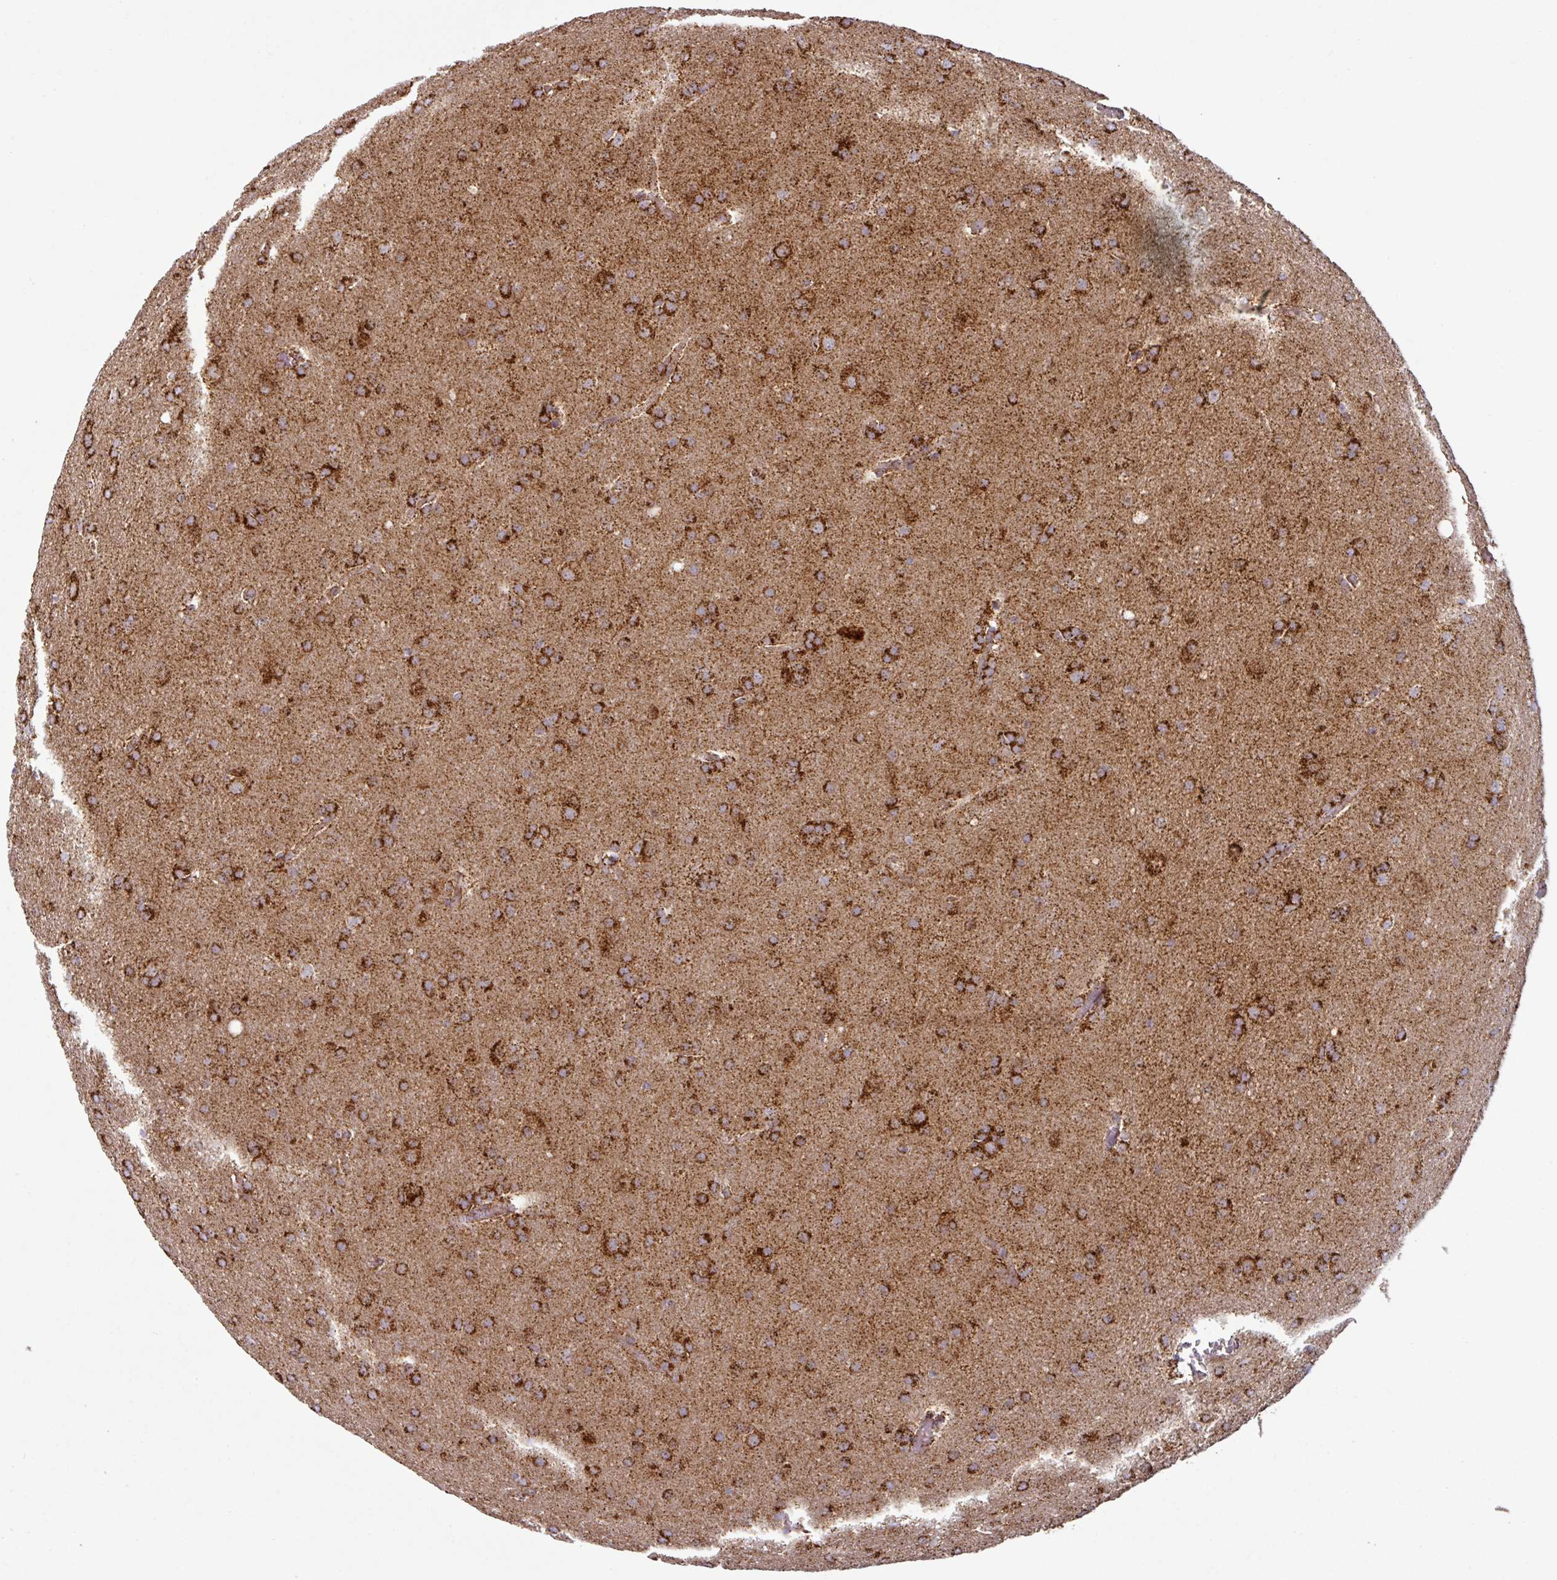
{"staining": {"intensity": "strong", "quantity": ">75%", "location": "cytoplasmic/membranous"}, "tissue": "glioma", "cell_type": "Tumor cells", "image_type": "cancer", "snomed": [{"axis": "morphology", "description": "Glioma, malignant, Low grade"}, {"axis": "topography", "description": "Brain"}], "caption": "Immunohistochemistry (IHC) micrograph of neoplastic tissue: human malignant glioma (low-grade) stained using immunohistochemistry (IHC) displays high levels of strong protein expression localized specifically in the cytoplasmic/membranous of tumor cells, appearing as a cytoplasmic/membranous brown color.", "gene": "TRAP1", "patient": {"sex": "female", "age": 32}}